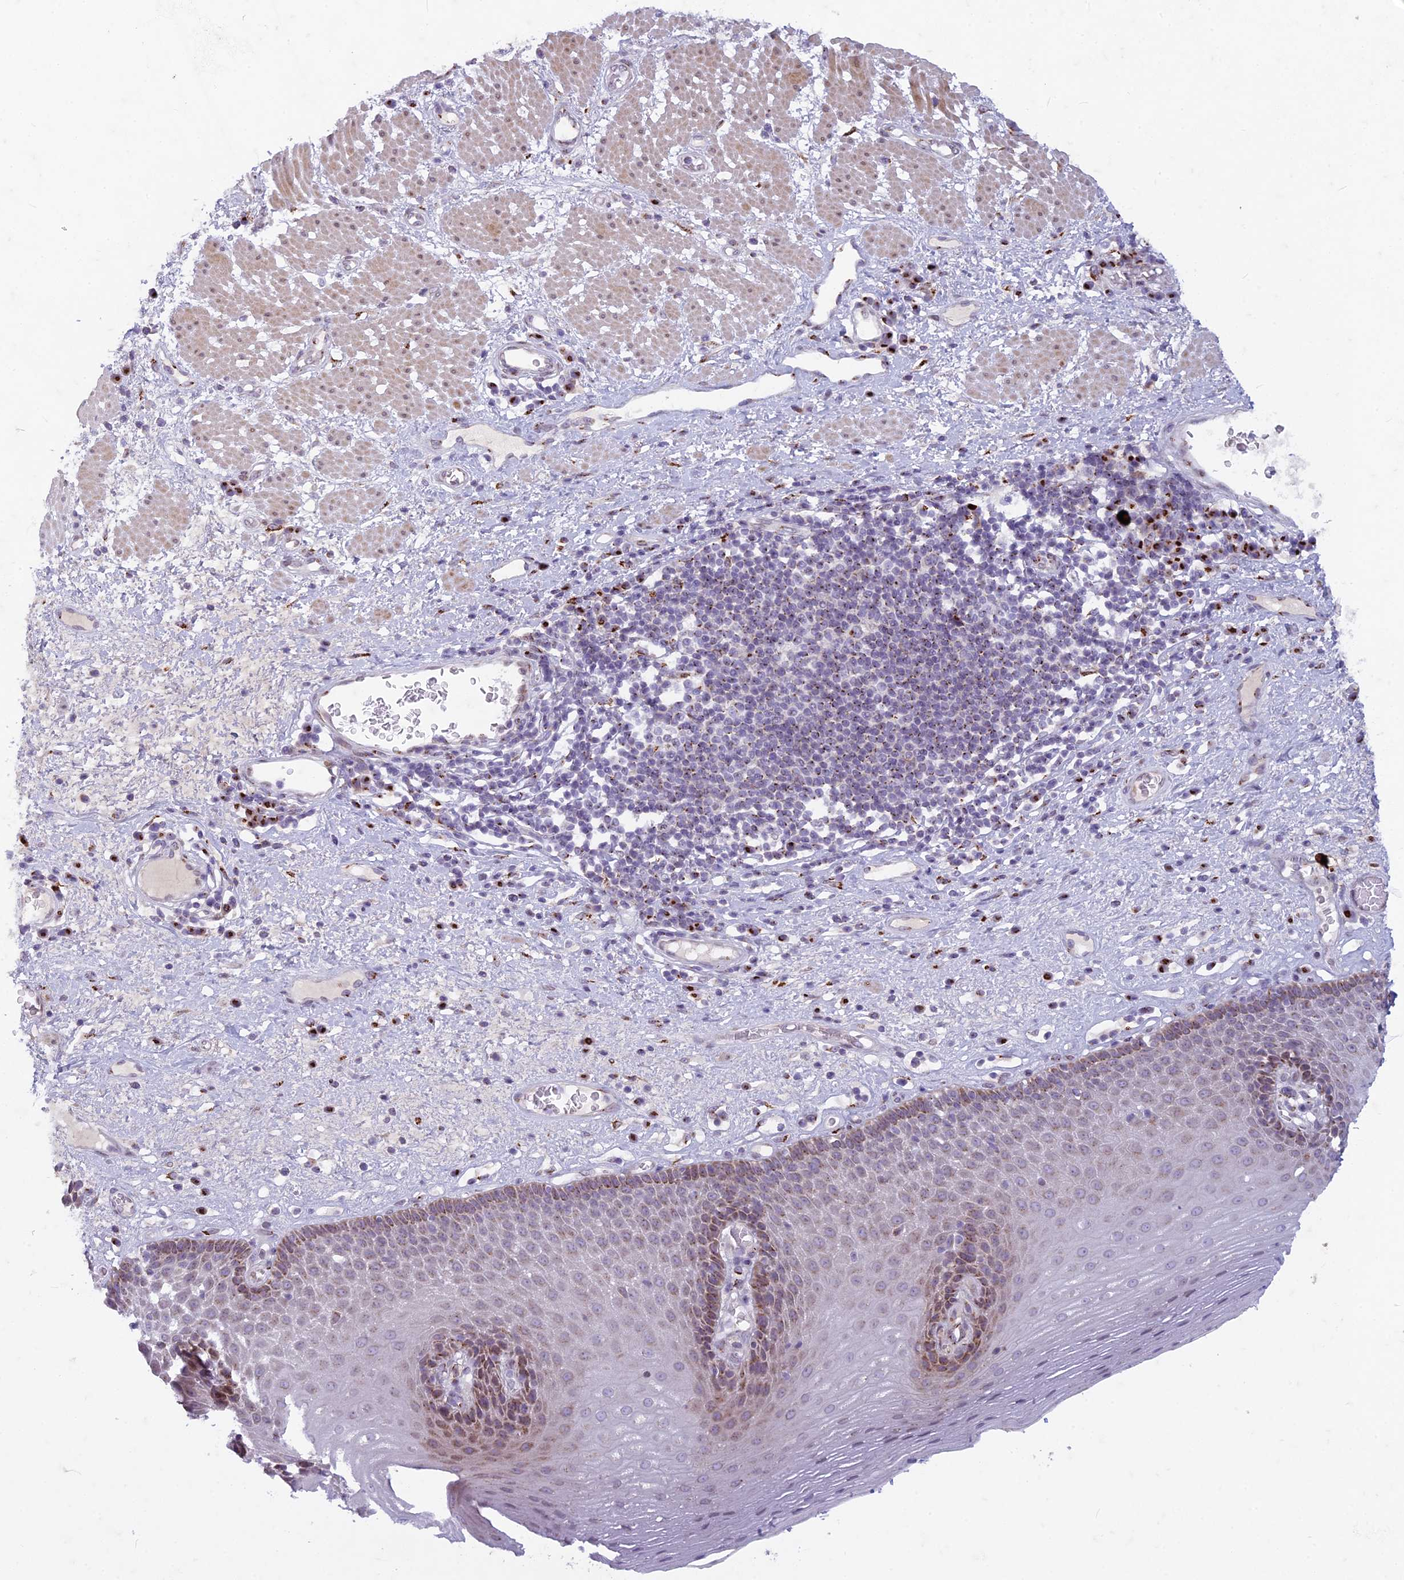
{"staining": {"intensity": "moderate", "quantity": "<25%", "location": "cytoplasmic/membranous"}, "tissue": "esophagus", "cell_type": "Squamous epithelial cells", "image_type": "normal", "snomed": [{"axis": "morphology", "description": "Normal tissue, NOS"}, {"axis": "morphology", "description": "Adenocarcinoma, NOS"}, {"axis": "topography", "description": "Esophagus"}], "caption": "The immunohistochemical stain shows moderate cytoplasmic/membranous expression in squamous epithelial cells of unremarkable esophagus. The staining is performed using DAB (3,3'-diaminobenzidine) brown chromogen to label protein expression. The nuclei are counter-stained blue using hematoxylin.", "gene": "FAM3C", "patient": {"sex": "male", "age": 62}}